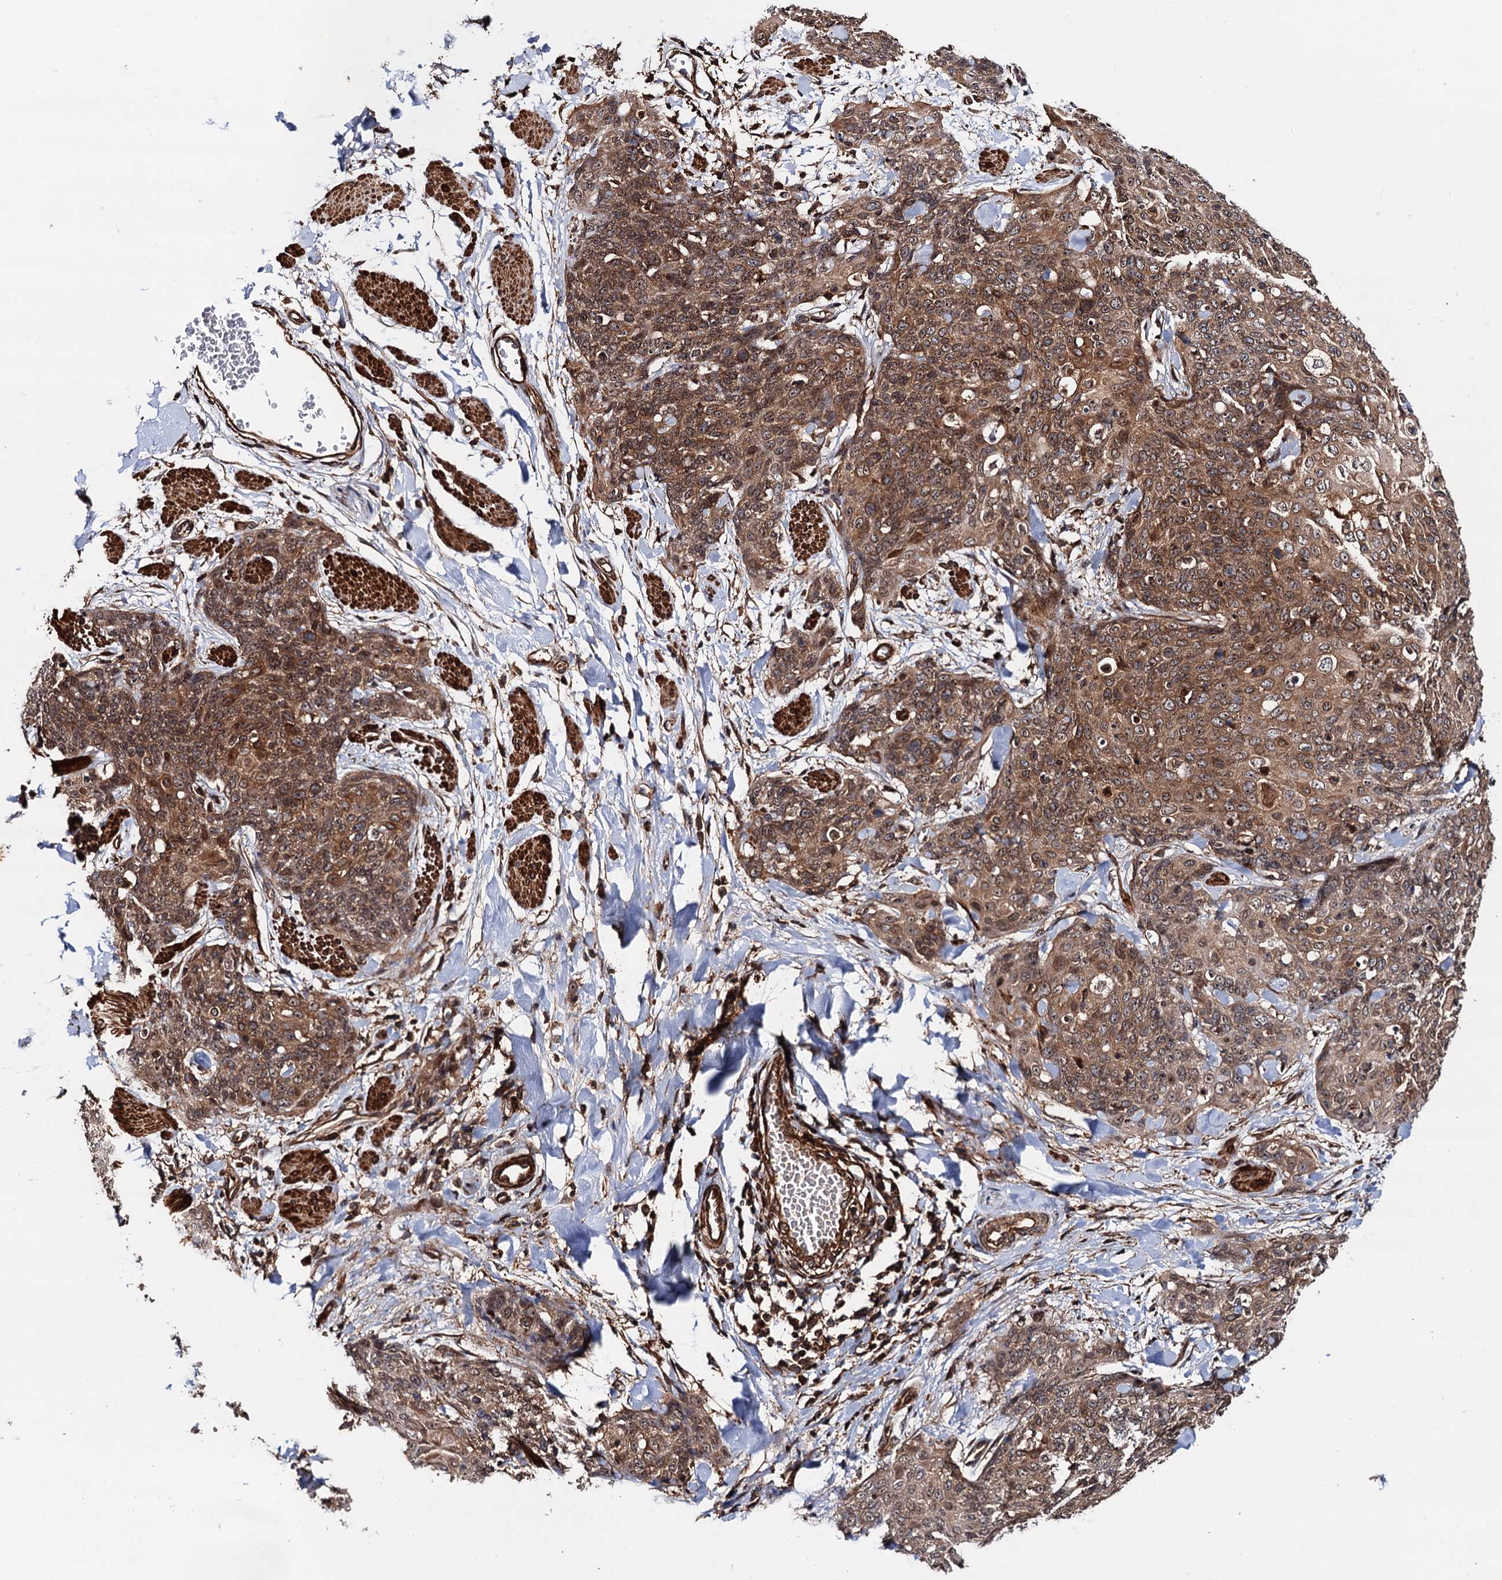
{"staining": {"intensity": "moderate", "quantity": ">75%", "location": "cytoplasmic/membranous,nuclear"}, "tissue": "skin cancer", "cell_type": "Tumor cells", "image_type": "cancer", "snomed": [{"axis": "morphology", "description": "Squamous cell carcinoma, NOS"}, {"axis": "topography", "description": "Skin"}, {"axis": "topography", "description": "Vulva"}], "caption": "A brown stain shows moderate cytoplasmic/membranous and nuclear positivity of a protein in skin cancer (squamous cell carcinoma) tumor cells.", "gene": "BORA", "patient": {"sex": "female", "age": 85}}